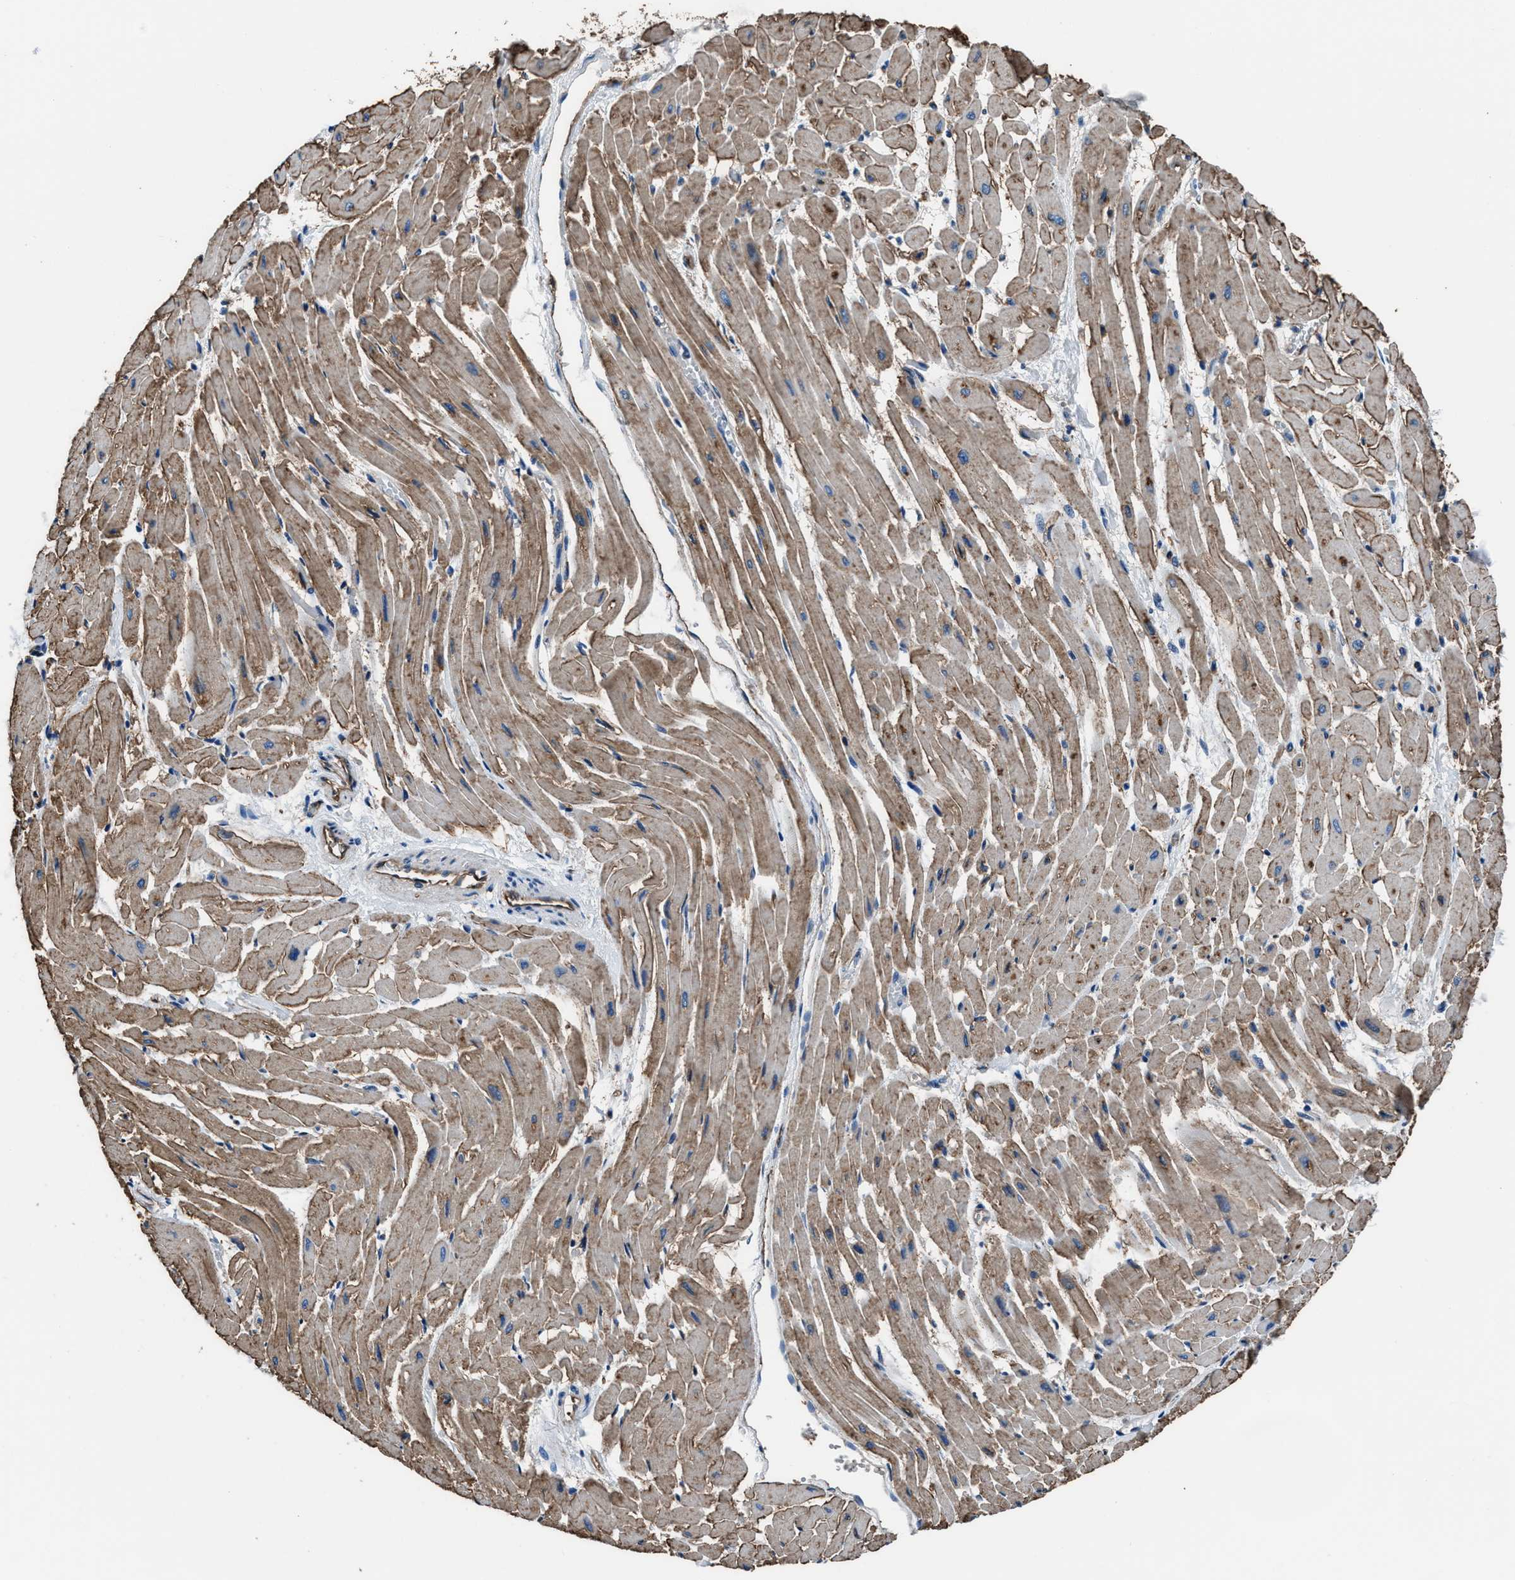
{"staining": {"intensity": "moderate", "quantity": ">75%", "location": "cytoplasmic/membranous"}, "tissue": "heart muscle", "cell_type": "Cardiomyocytes", "image_type": "normal", "snomed": [{"axis": "morphology", "description": "Normal tissue, NOS"}, {"axis": "topography", "description": "Heart"}], "caption": "Immunohistochemistry staining of benign heart muscle, which shows medium levels of moderate cytoplasmic/membranous staining in approximately >75% of cardiomyocytes indicating moderate cytoplasmic/membranous protein expression. The staining was performed using DAB (brown) for protein detection and nuclei were counterstained in hematoxylin (blue).", "gene": "PRTFDC1", "patient": {"sex": "male", "age": 45}}